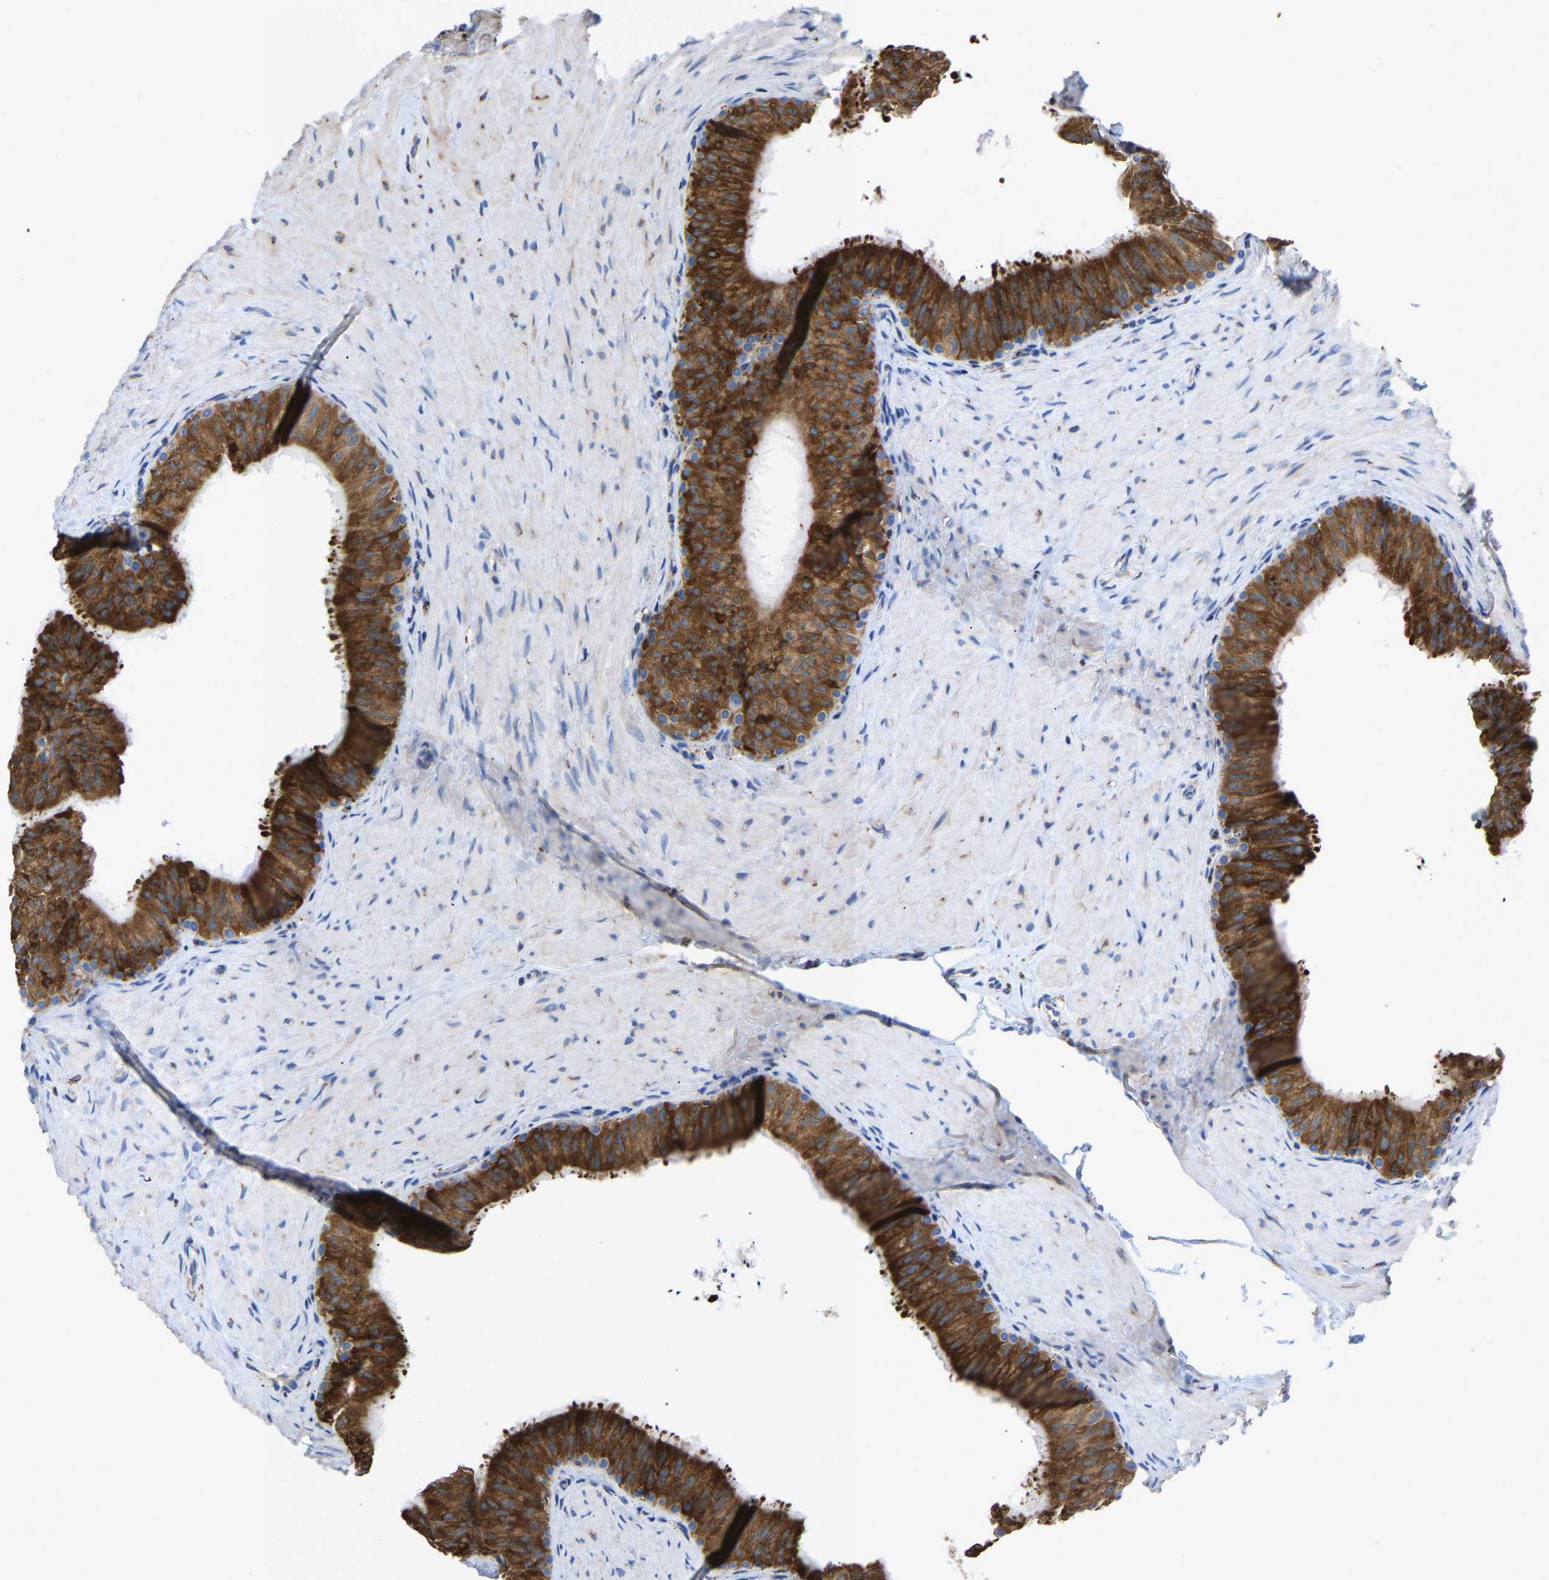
{"staining": {"intensity": "strong", "quantity": ">75%", "location": "cytoplasmic/membranous"}, "tissue": "epididymis", "cell_type": "Glandular cells", "image_type": "normal", "snomed": [{"axis": "morphology", "description": "Normal tissue, NOS"}, {"axis": "topography", "description": "Epididymis"}], "caption": "Epididymis stained with immunohistochemistry (IHC) displays strong cytoplasmic/membranous positivity in about >75% of glandular cells.", "gene": "P4HB", "patient": {"sex": "male", "age": 34}}